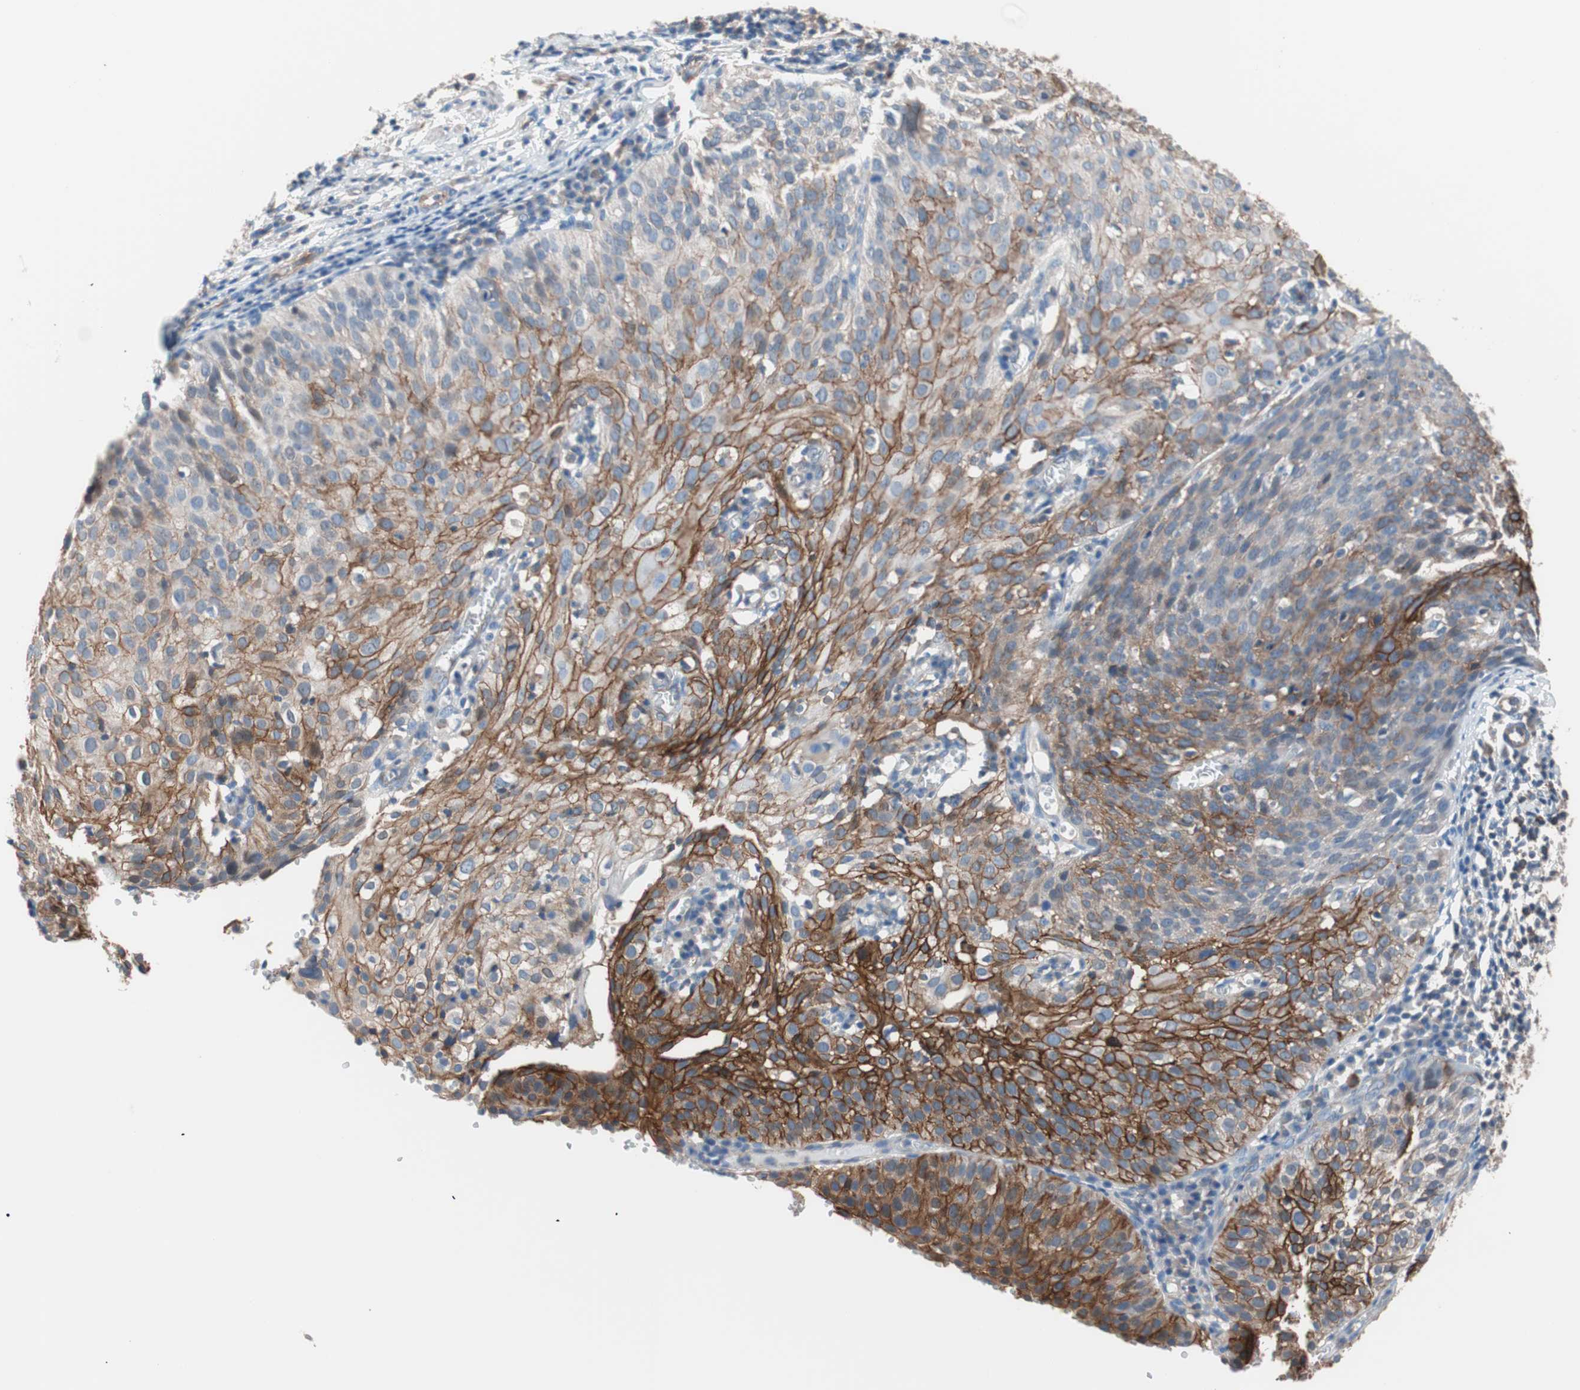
{"staining": {"intensity": "strong", "quantity": ">75%", "location": "cytoplasmic/membranous"}, "tissue": "cervical cancer", "cell_type": "Tumor cells", "image_type": "cancer", "snomed": [{"axis": "morphology", "description": "Squamous cell carcinoma, NOS"}, {"axis": "topography", "description": "Cervix"}], "caption": "Strong cytoplasmic/membranous staining is seen in approximately >75% of tumor cells in cervical squamous cell carcinoma.", "gene": "GPR160", "patient": {"sex": "female", "age": 38}}